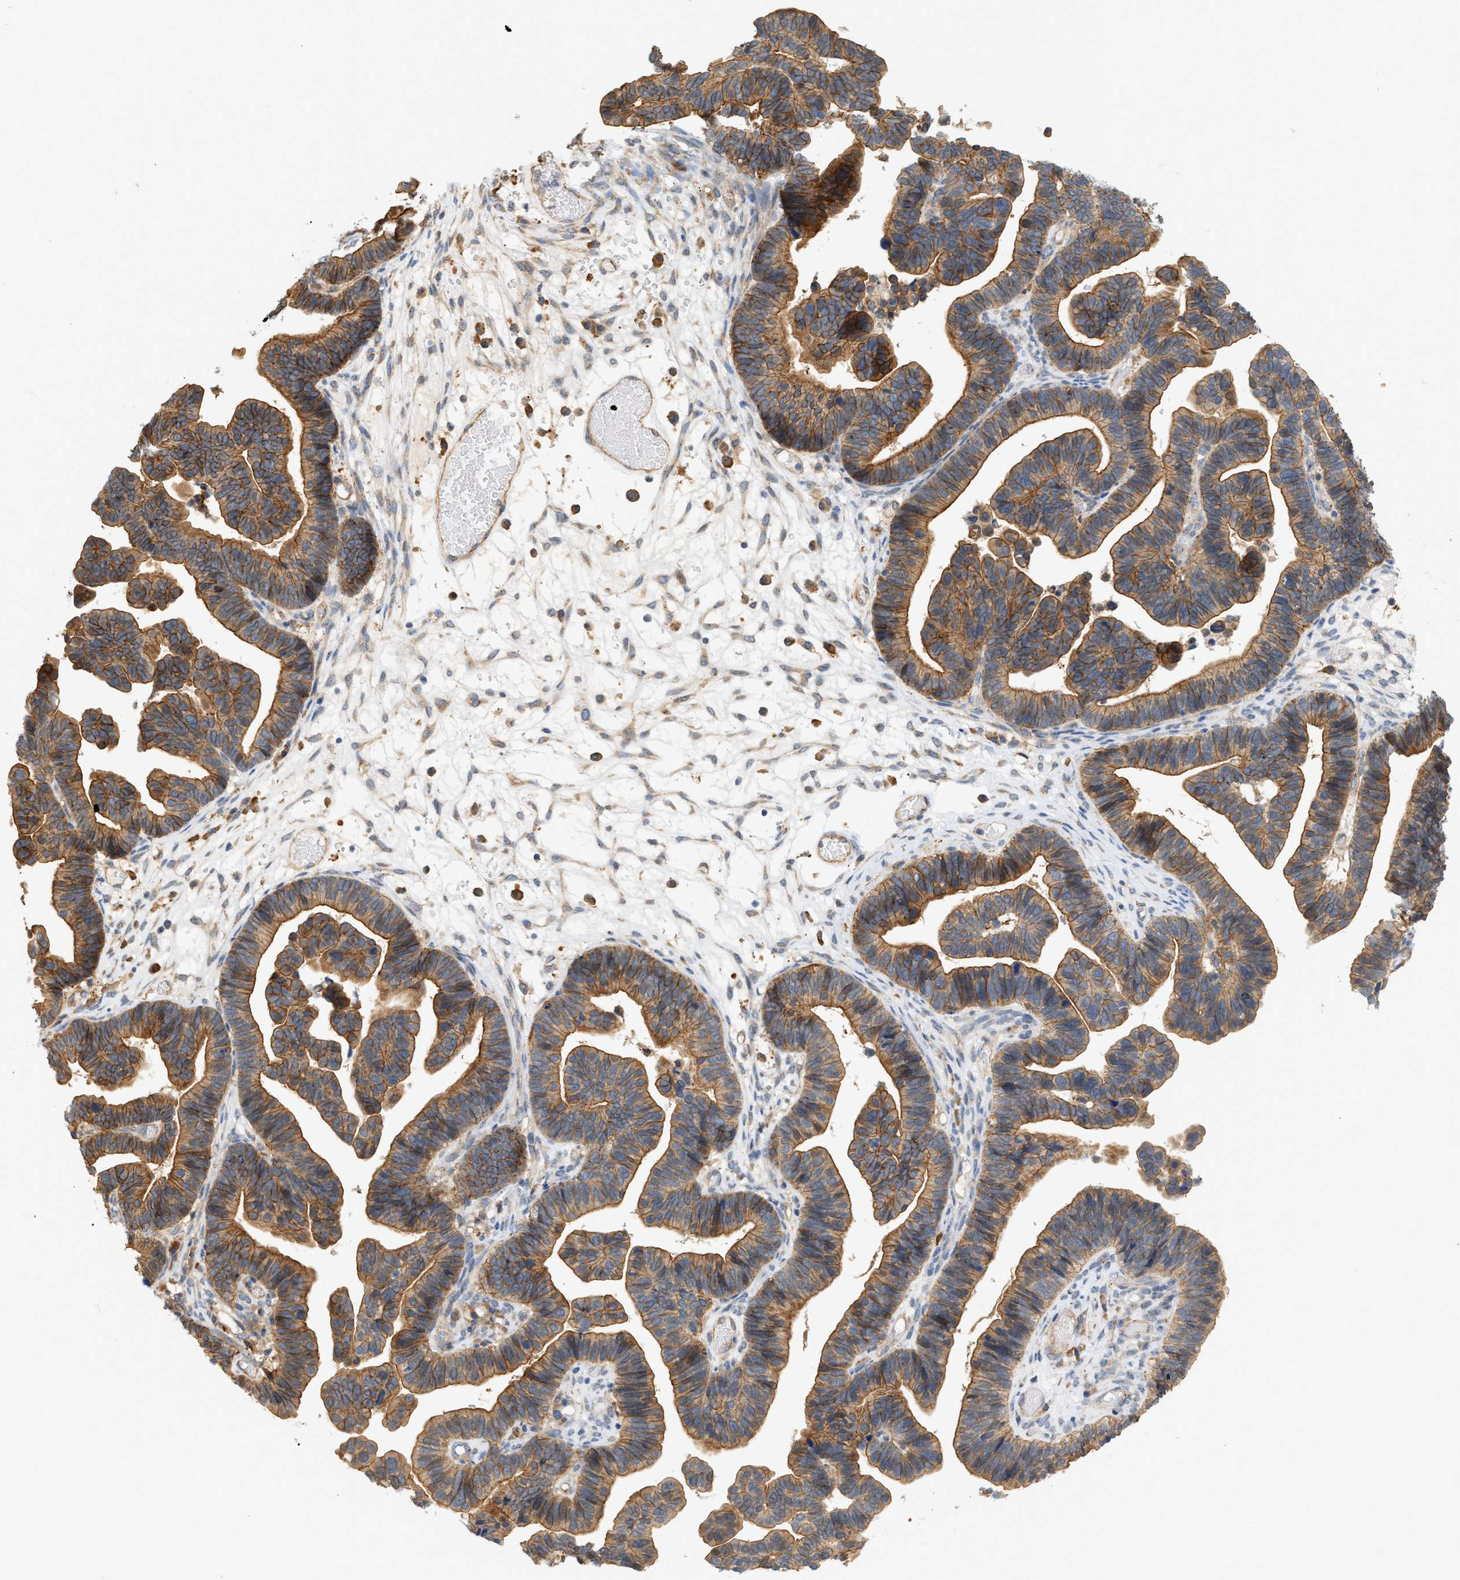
{"staining": {"intensity": "moderate", "quantity": ">75%", "location": "cytoplasmic/membranous"}, "tissue": "ovarian cancer", "cell_type": "Tumor cells", "image_type": "cancer", "snomed": [{"axis": "morphology", "description": "Cystadenocarcinoma, serous, NOS"}, {"axis": "topography", "description": "Ovary"}], "caption": "A brown stain highlights moderate cytoplasmic/membranous positivity of a protein in ovarian cancer tumor cells.", "gene": "CTXN1", "patient": {"sex": "female", "age": 56}}